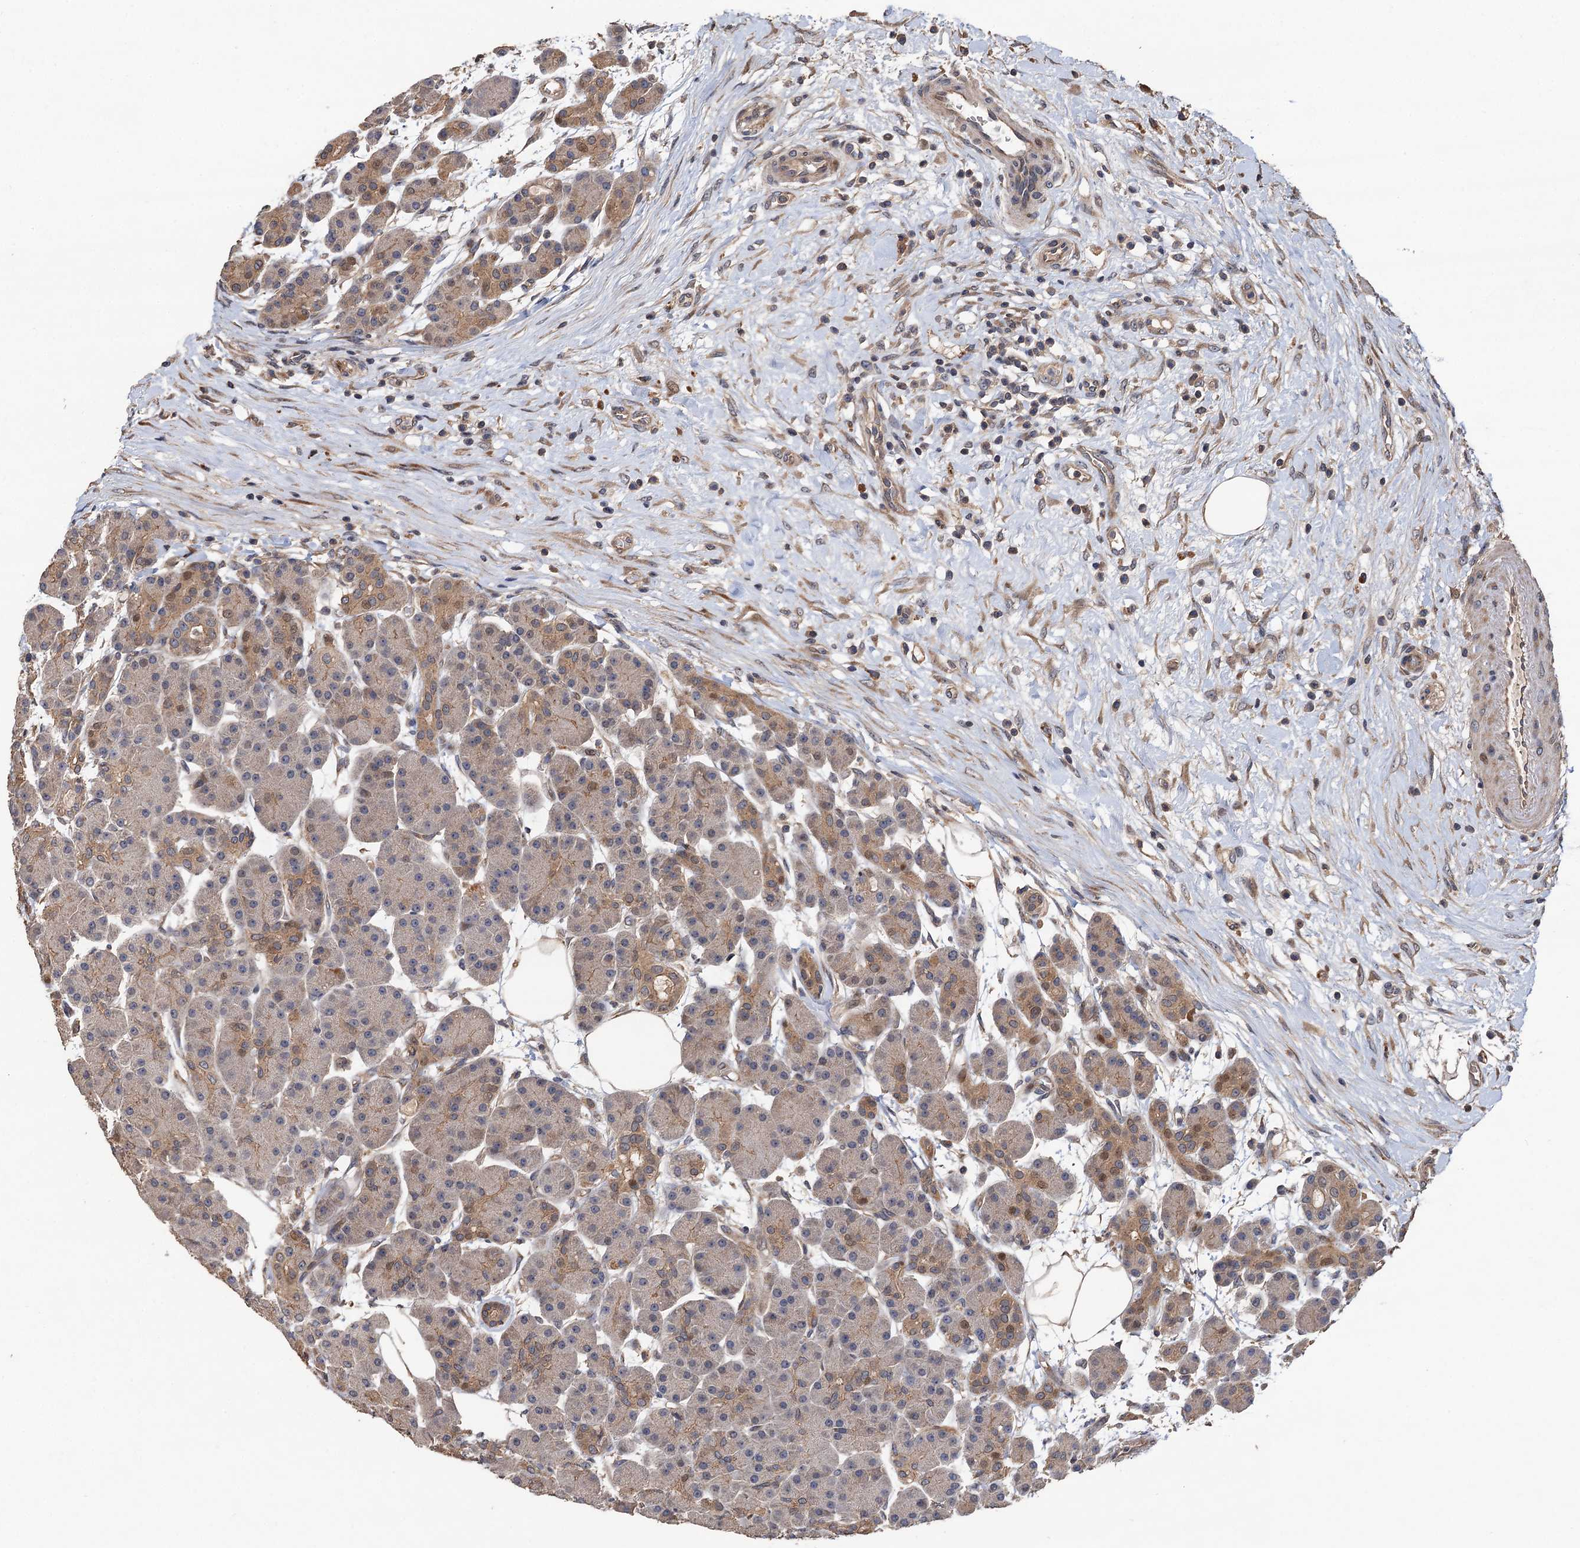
{"staining": {"intensity": "weak", "quantity": "25%-75%", "location": "cytoplasmic/membranous,nuclear"}, "tissue": "pancreas", "cell_type": "Exocrine glandular cells", "image_type": "normal", "snomed": [{"axis": "morphology", "description": "Normal tissue, NOS"}, {"axis": "topography", "description": "Pancreas"}], "caption": "IHC micrograph of normal human pancreas stained for a protein (brown), which shows low levels of weak cytoplasmic/membranous,nuclear expression in approximately 25%-75% of exocrine glandular cells.", "gene": "TMEM39B", "patient": {"sex": "male", "age": 63}}